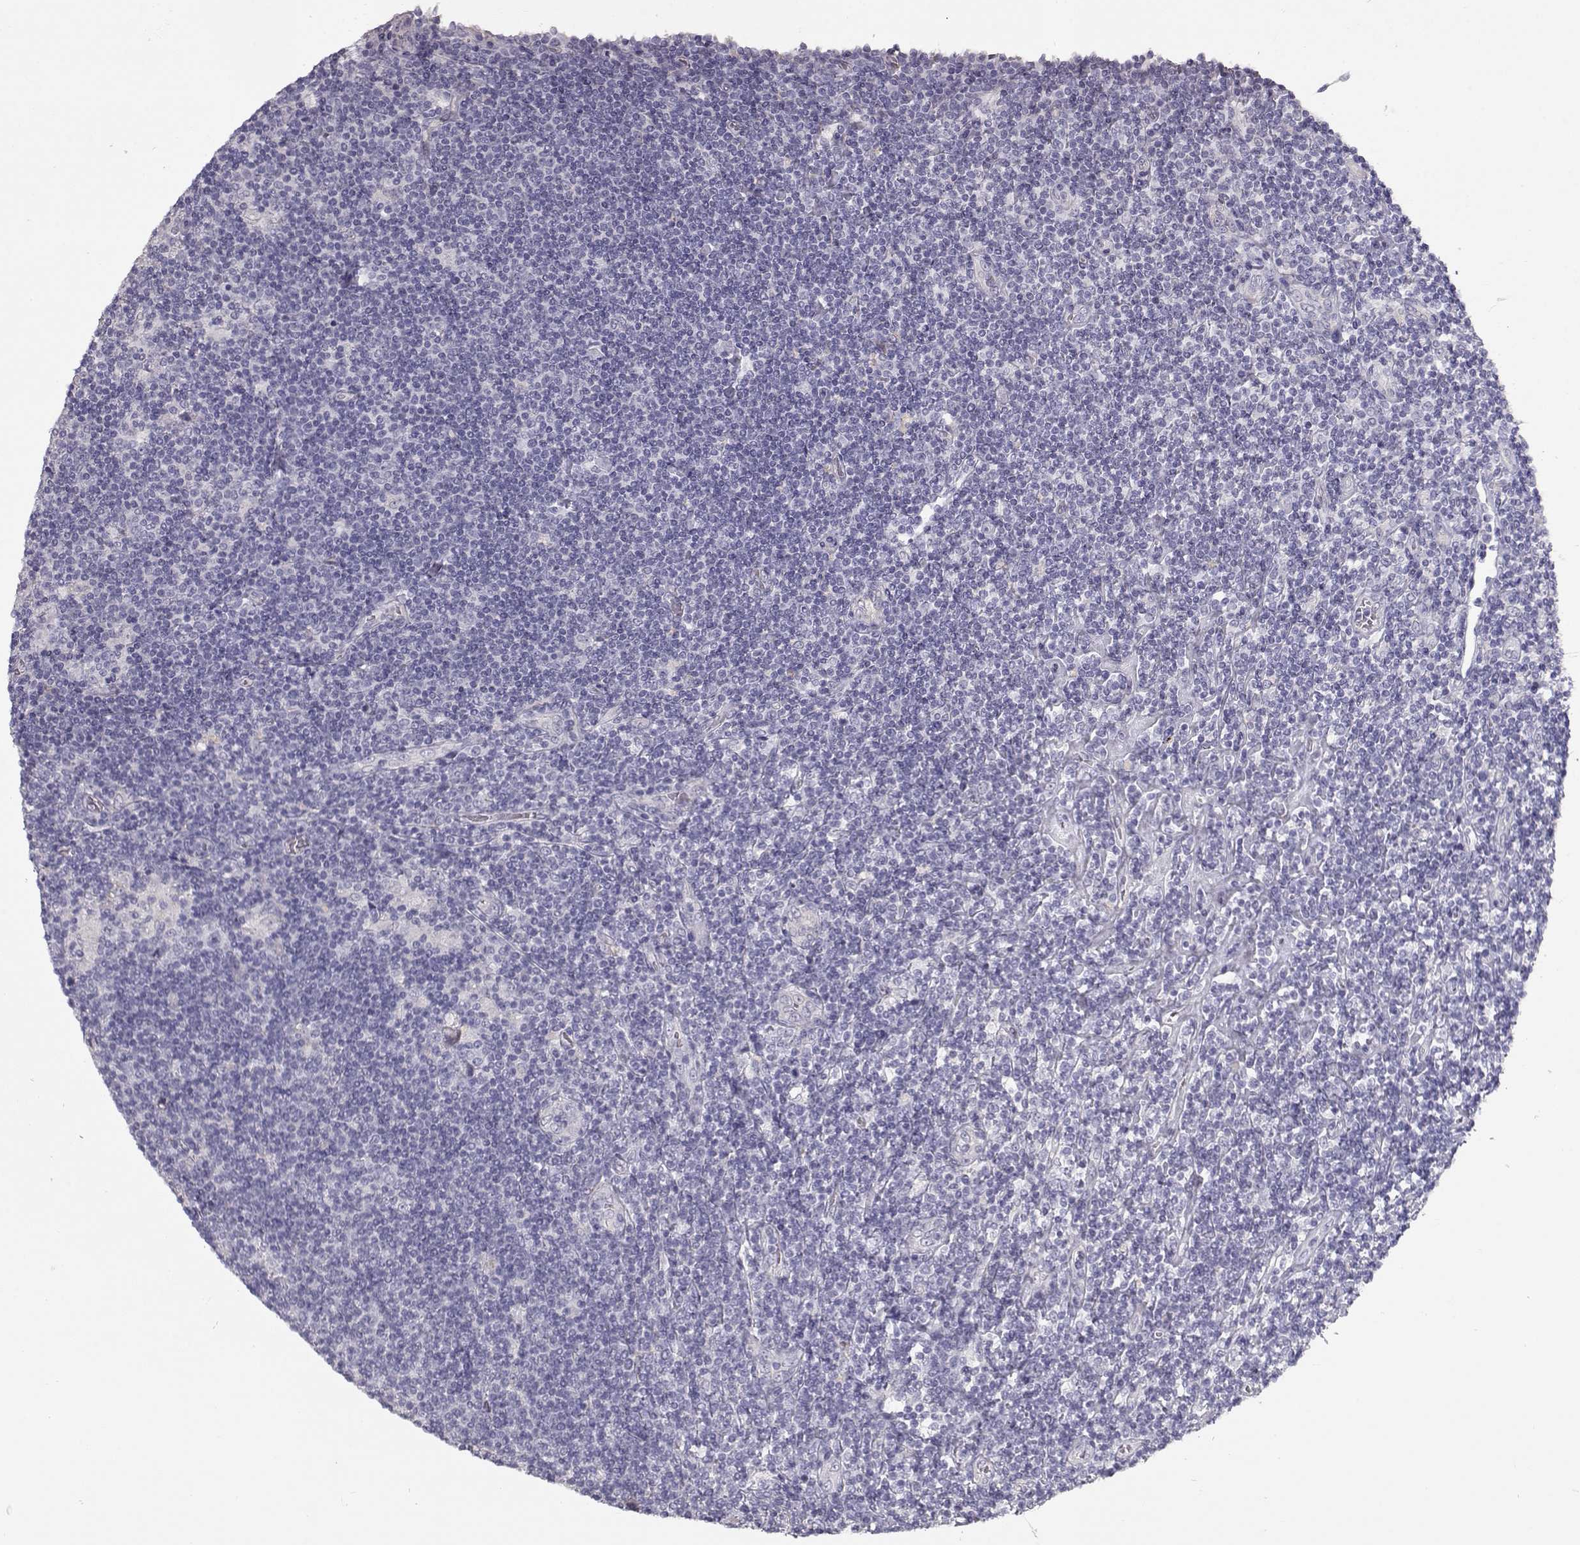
{"staining": {"intensity": "negative", "quantity": "none", "location": "none"}, "tissue": "lymphoma", "cell_type": "Tumor cells", "image_type": "cancer", "snomed": [{"axis": "morphology", "description": "Hodgkin's disease, NOS"}, {"axis": "topography", "description": "Lymph node"}], "caption": "This is an immunohistochemistry (IHC) image of lymphoma. There is no positivity in tumor cells.", "gene": "SLC18A1", "patient": {"sex": "male", "age": 40}}